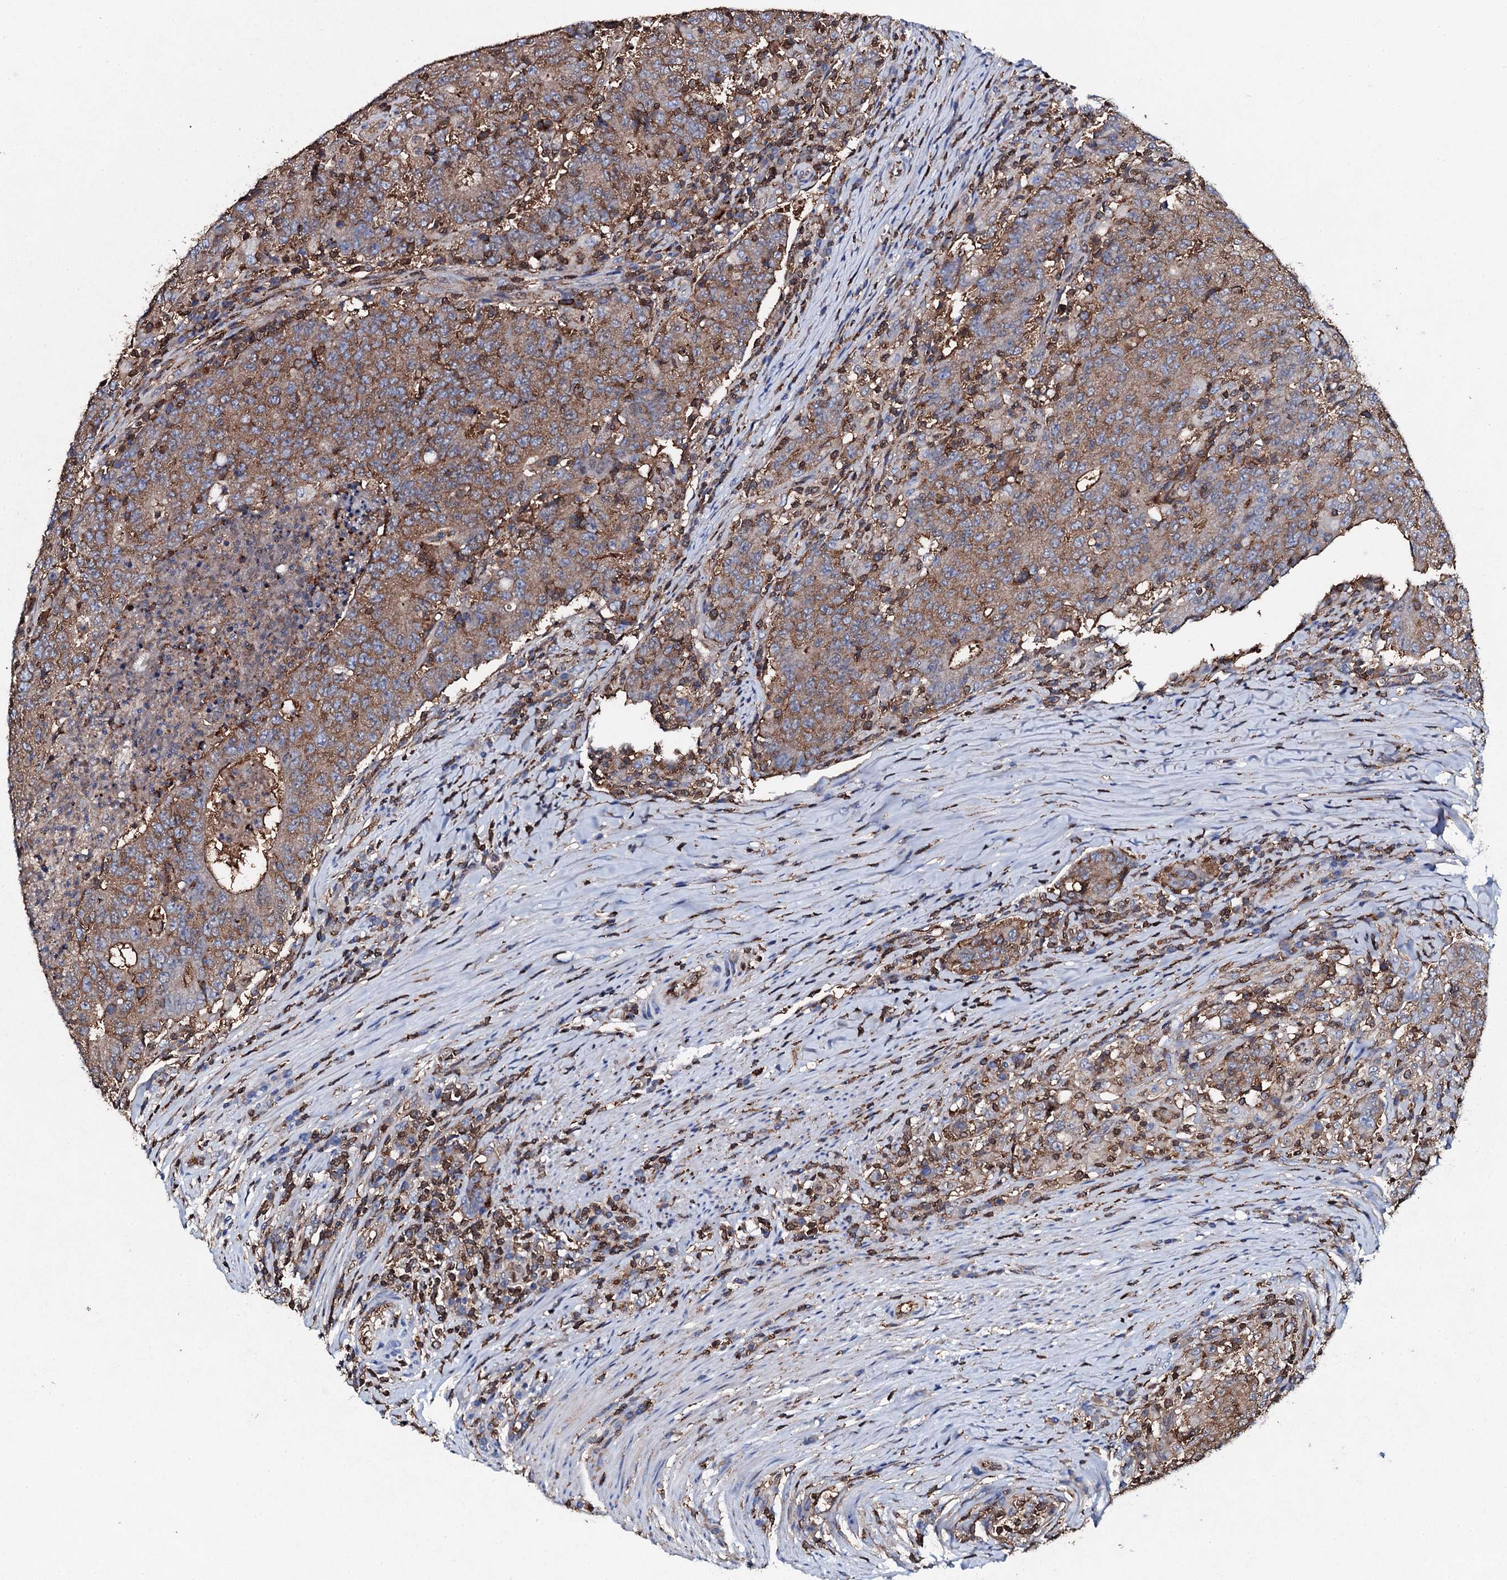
{"staining": {"intensity": "moderate", "quantity": ">75%", "location": "cytoplasmic/membranous"}, "tissue": "colorectal cancer", "cell_type": "Tumor cells", "image_type": "cancer", "snomed": [{"axis": "morphology", "description": "Adenocarcinoma, NOS"}, {"axis": "topography", "description": "Colon"}], "caption": "Immunohistochemical staining of colorectal adenocarcinoma exhibits medium levels of moderate cytoplasmic/membranous protein staining in approximately >75% of tumor cells.", "gene": "MS4A4E", "patient": {"sex": "female", "age": 75}}